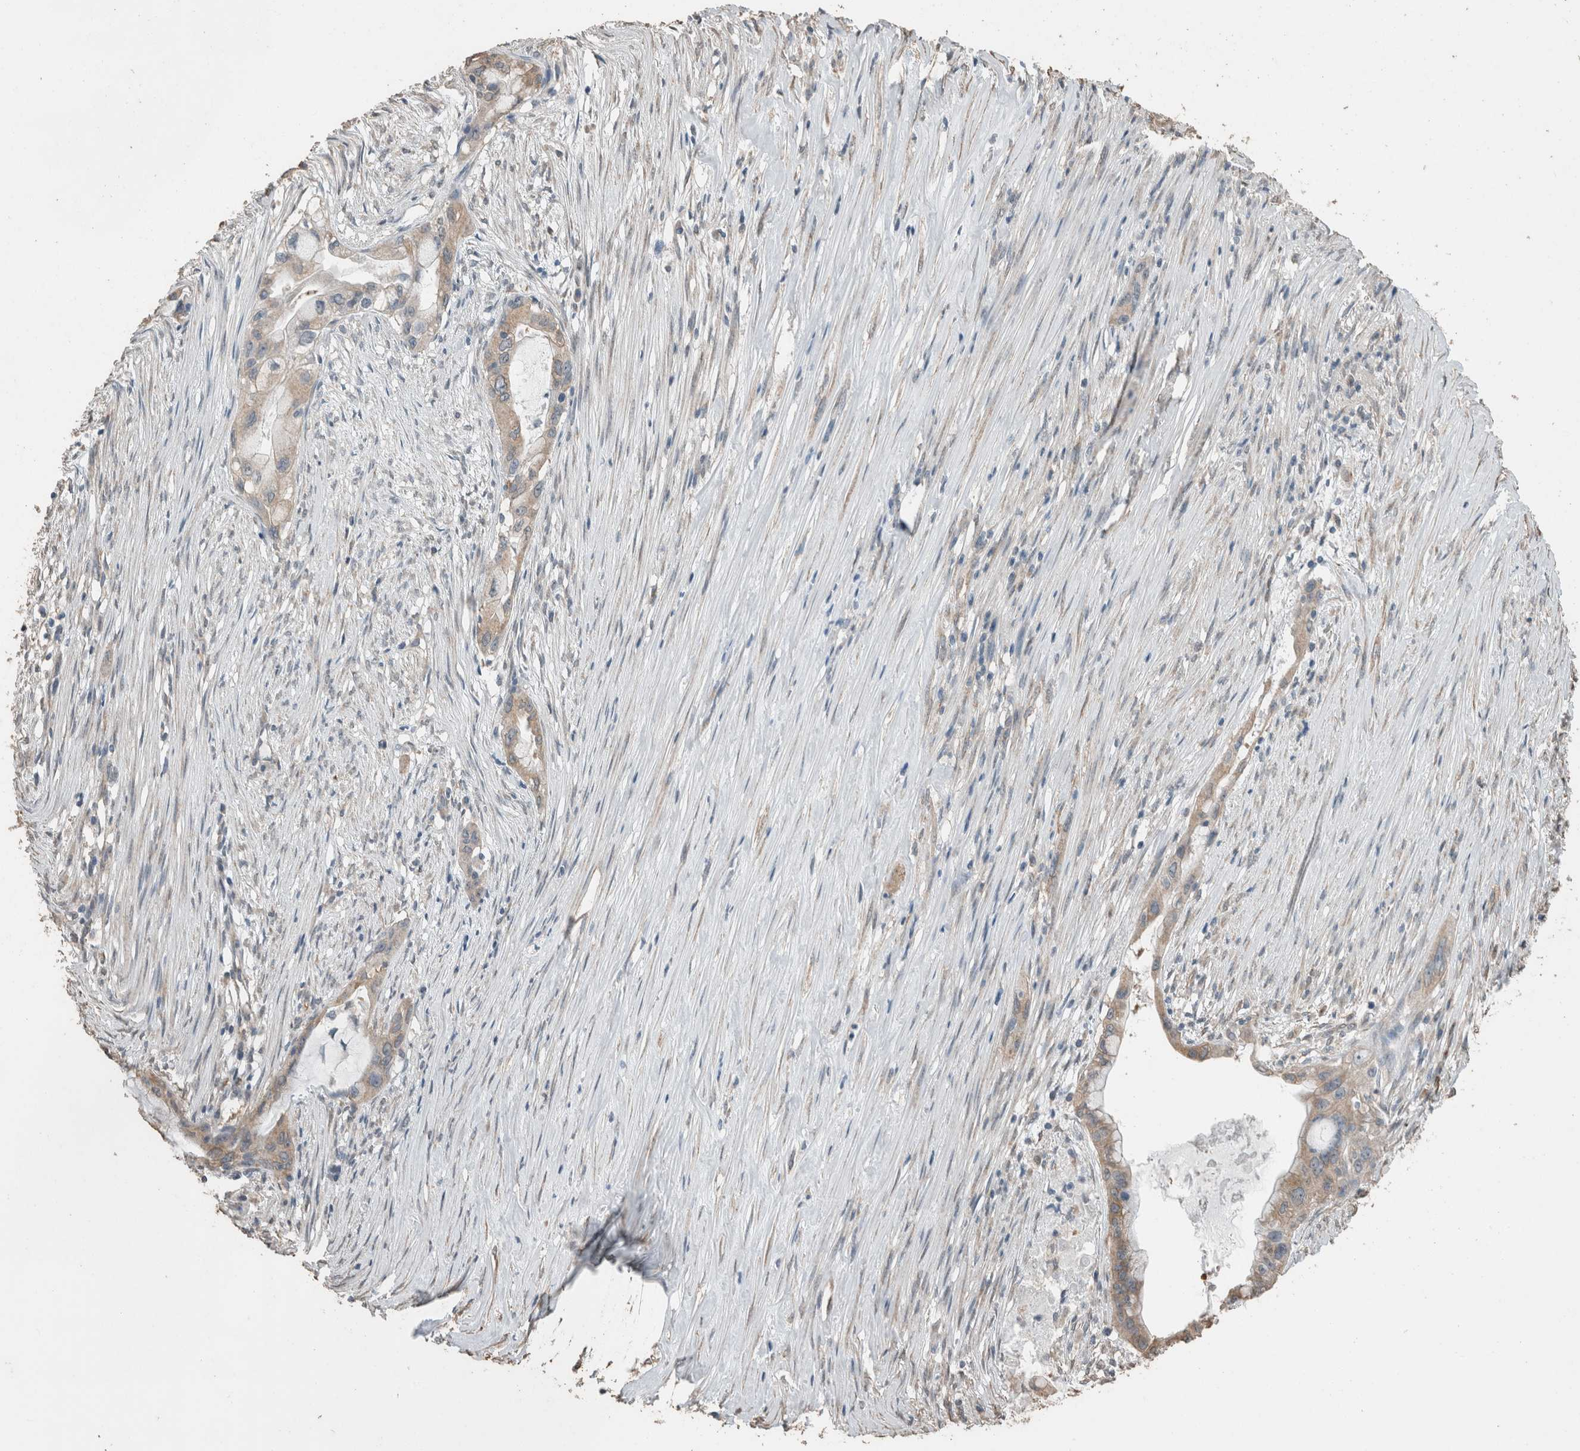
{"staining": {"intensity": "moderate", "quantity": ">75%", "location": "cytoplasmic/membranous"}, "tissue": "pancreatic cancer", "cell_type": "Tumor cells", "image_type": "cancer", "snomed": [{"axis": "morphology", "description": "Adenocarcinoma, NOS"}, {"axis": "topography", "description": "Pancreas"}], "caption": "An image of pancreatic cancer stained for a protein shows moderate cytoplasmic/membranous brown staining in tumor cells.", "gene": "ACVR2B", "patient": {"sex": "male", "age": 53}}